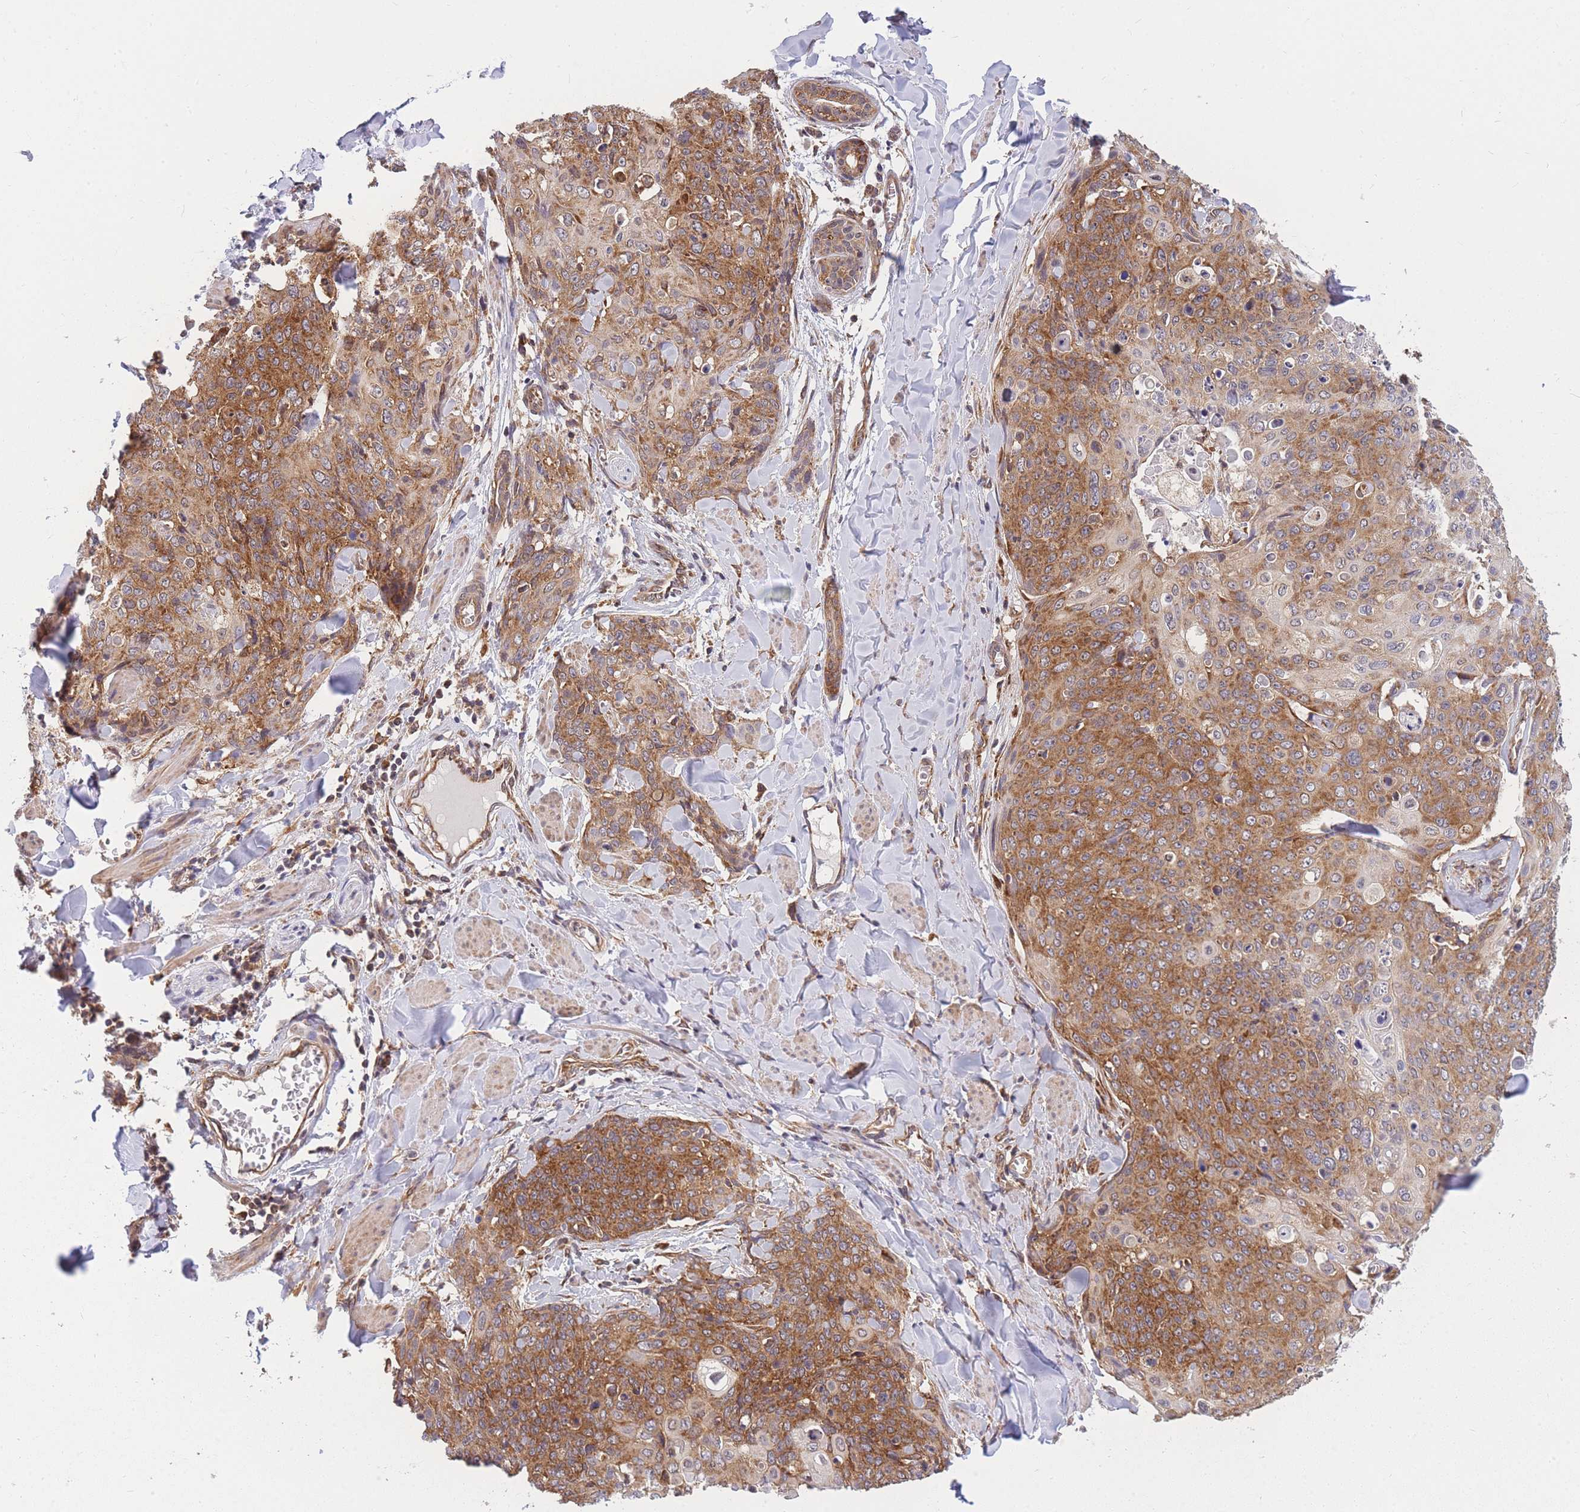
{"staining": {"intensity": "moderate", "quantity": ">75%", "location": "cytoplasmic/membranous"}, "tissue": "skin cancer", "cell_type": "Tumor cells", "image_type": "cancer", "snomed": [{"axis": "morphology", "description": "Squamous cell carcinoma, NOS"}, {"axis": "topography", "description": "Skin"}, {"axis": "topography", "description": "Vulva"}], "caption": "This micrograph demonstrates immunohistochemistry (IHC) staining of human squamous cell carcinoma (skin), with medium moderate cytoplasmic/membranous expression in approximately >75% of tumor cells.", "gene": "MRPL23", "patient": {"sex": "female", "age": 85}}